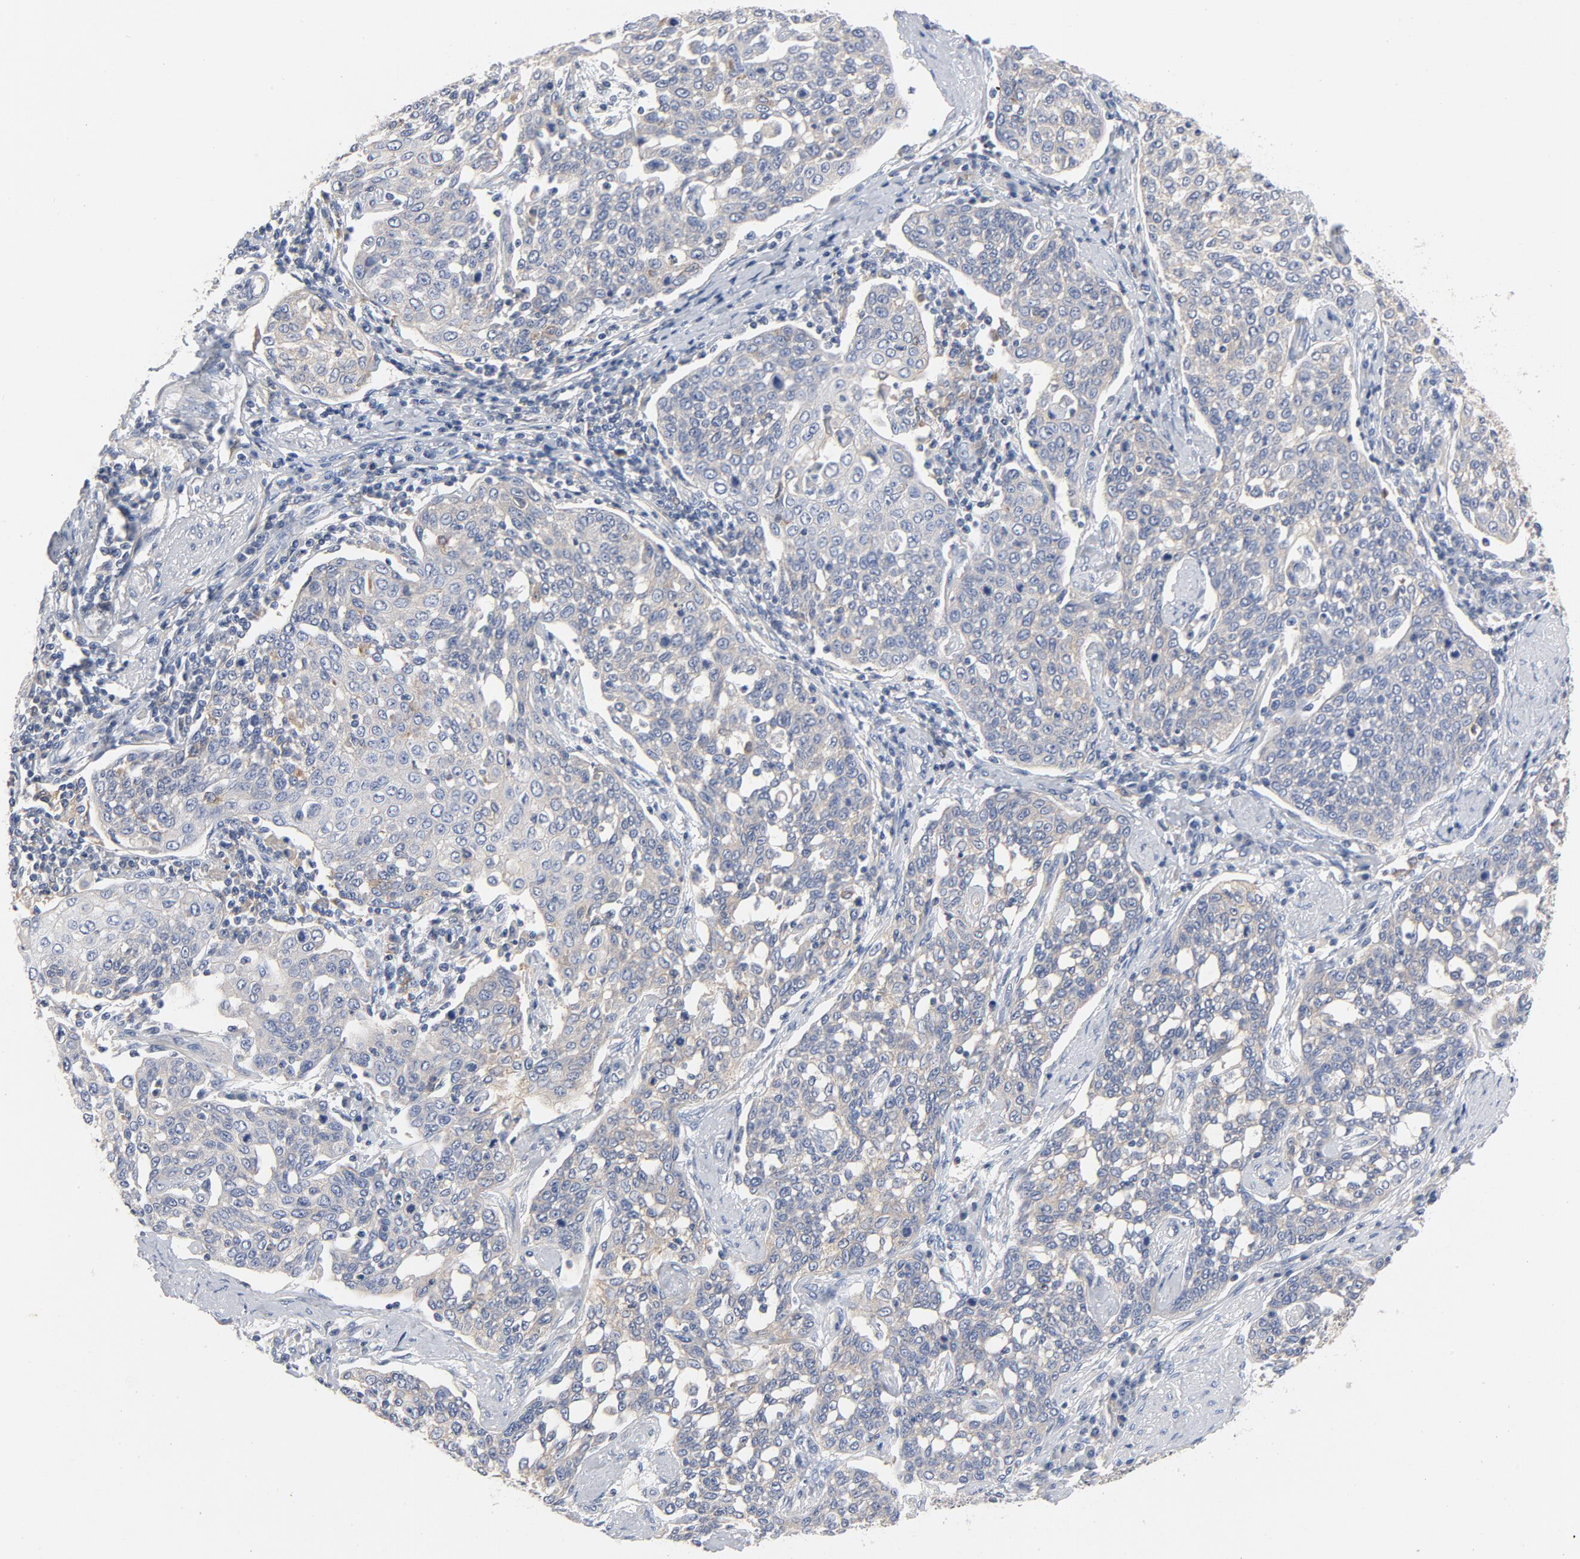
{"staining": {"intensity": "weak", "quantity": "<25%", "location": "cytoplasmic/membranous"}, "tissue": "cervical cancer", "cell_type": "Tumor cells", "image_type": "cancer", "snomed": [{"axis": "morphology", "description": "Squamous cell carcinoma, NOS"}, {"axis": "topography", "description": "Cervix"}], "caption": "High magnification brightfield microscopy of squamous cell carcinoma (cervical) stained with DAB (3,3'-diaminobenzidine) (brown) and counterstained with hematoxylin (blue): tumor cells show no significant expression.", "gene": "SRC", "patient": {"sex": "female", "age": 34}}